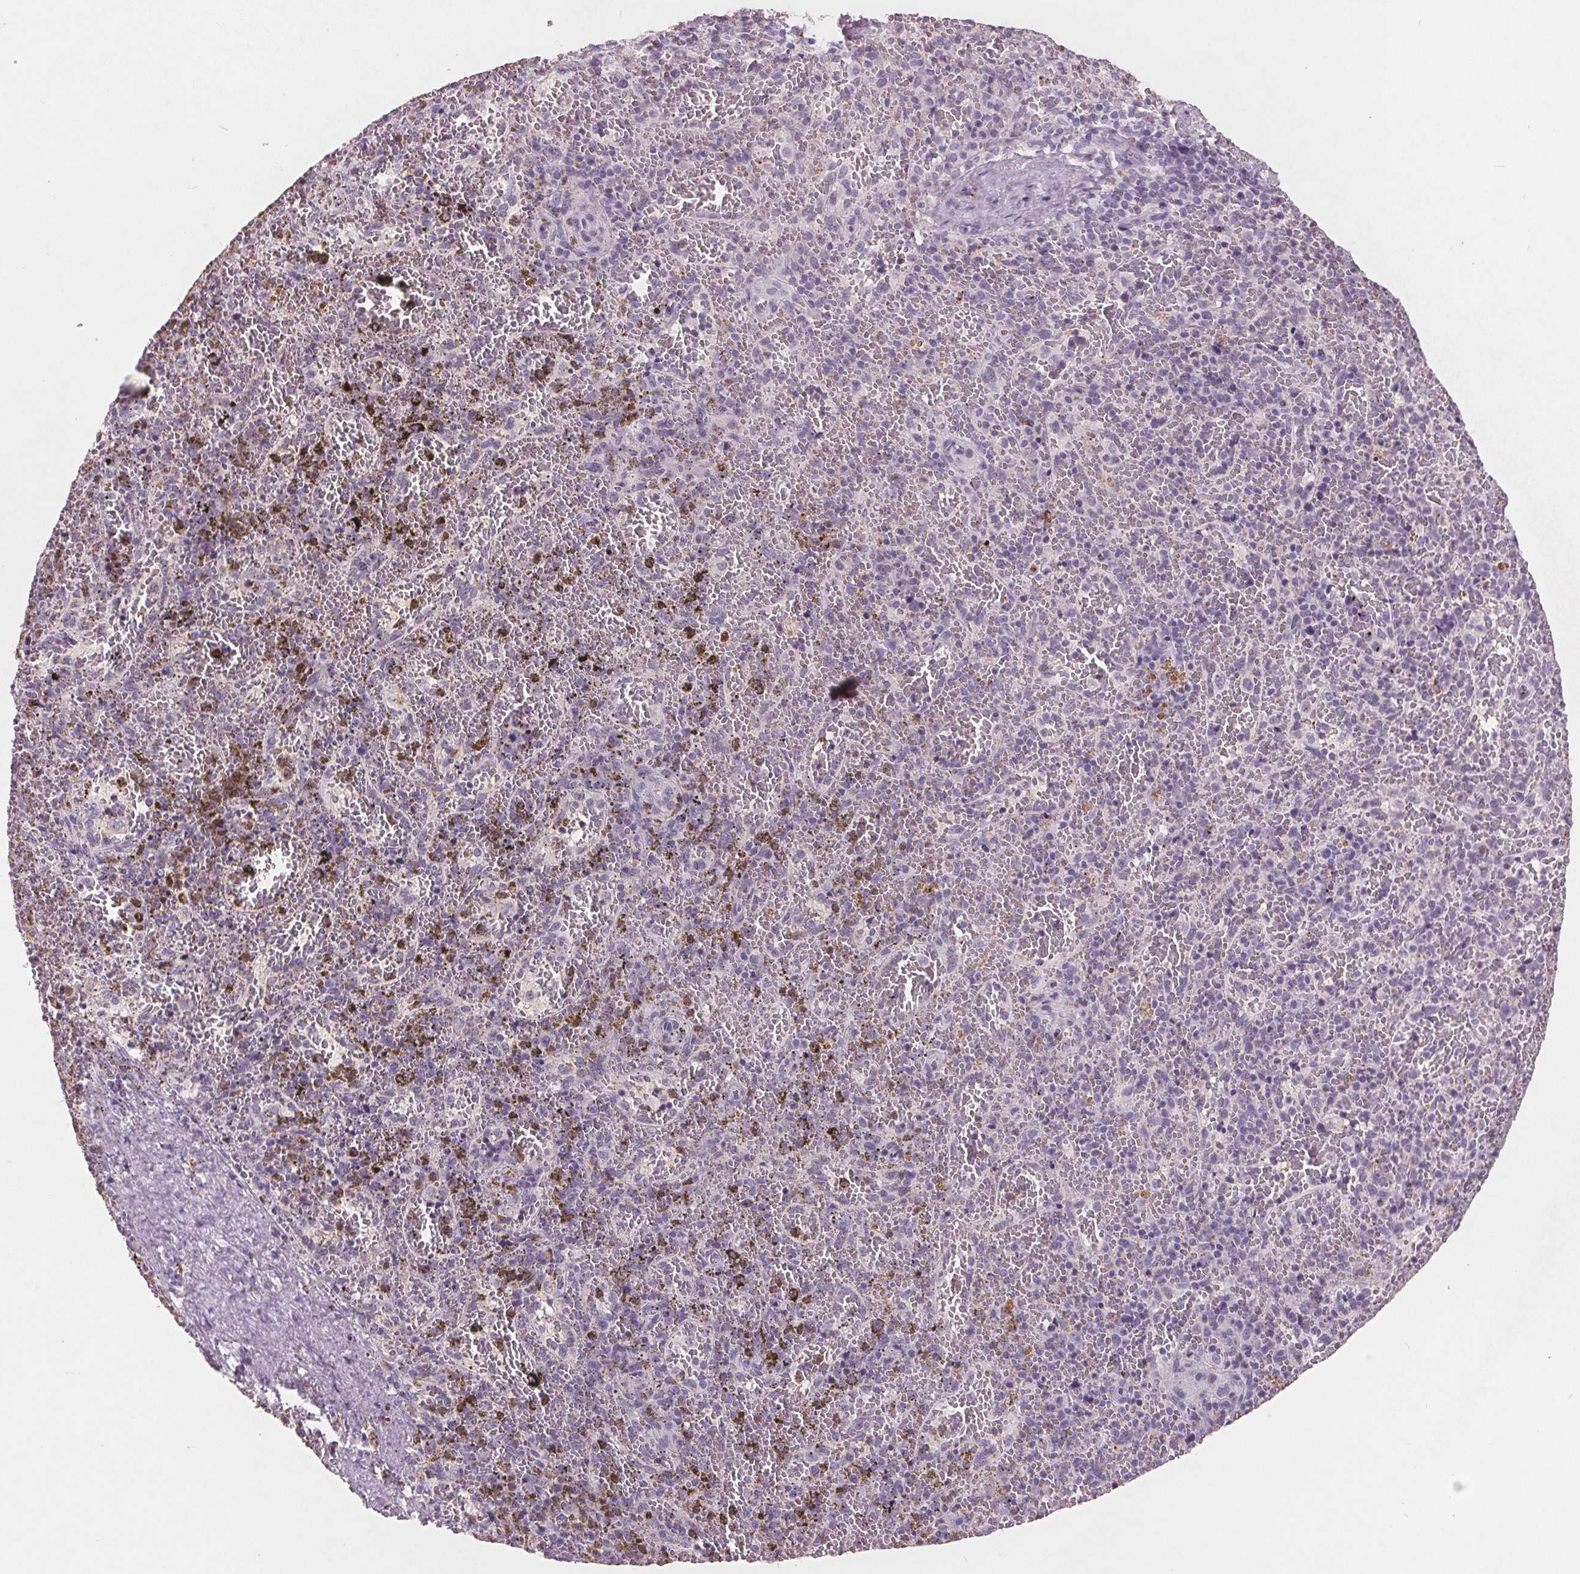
{"staining": {"intensity": "negative", "quantity": "none", "location": "none"}, "tissue": "spleen", "cell_type": "Cells in red pulp", "image_type": "normal", "snomed": [{"axis": "morphology", "description": "Normal tissue, NOS"}, {"axis": "topography", "description": "Spleen"}], "caption": "An image of spleen stained for a protein demonstrates no brown staining in cells in red pulp. (Stains: DAB (3,3'-diaminobenzidine) IHC with hematoxylin counter stain, Microscopy: brightfield microscopy at high magnification).", "gene": "PTPN14", "patient": {"sex": "female", "age": 50}}